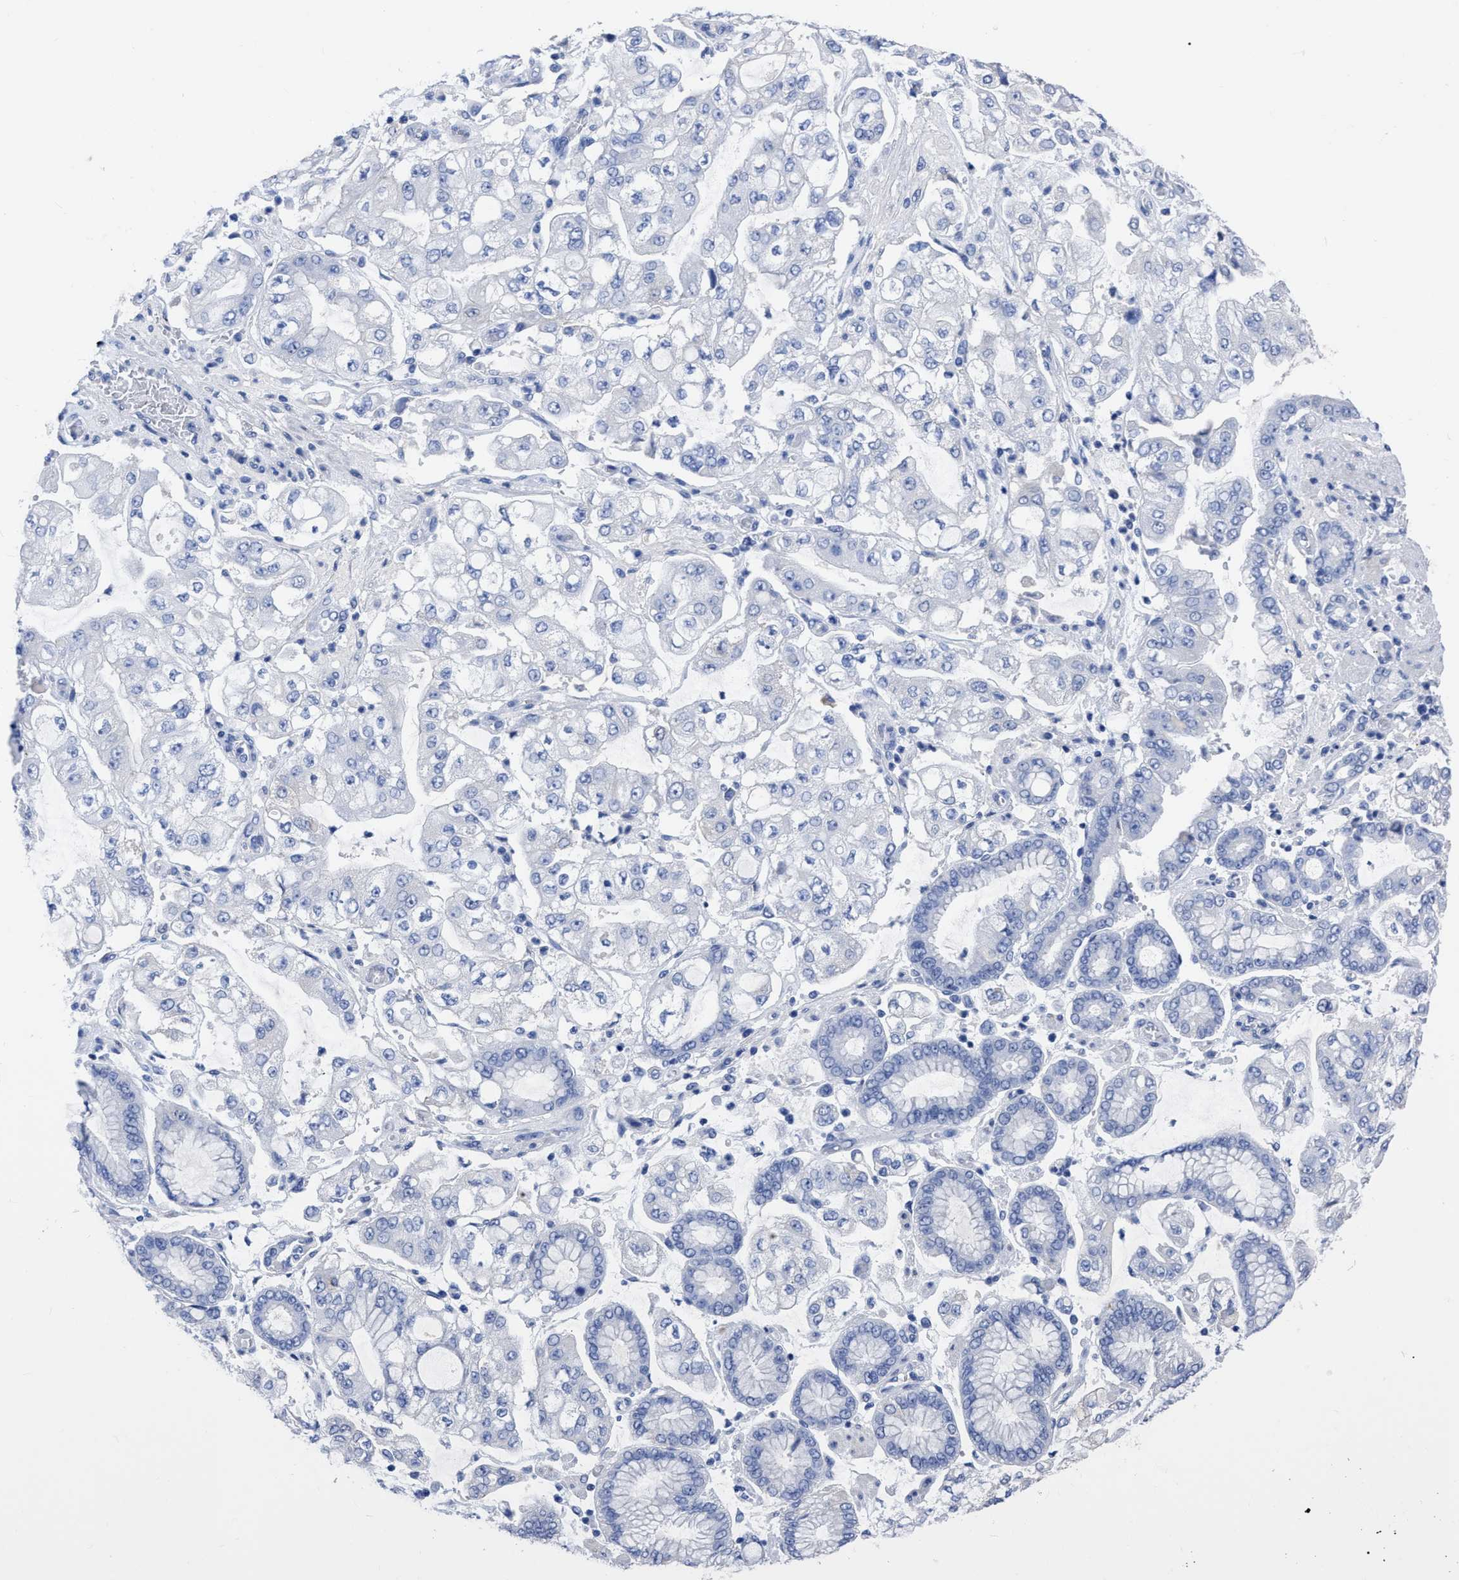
{"staining": {"intensity": "negative", "quantity": "none", "location": "none"}, "tissue": "stomach cancer", "cell_type": "Tumor cells", "image_type": "cancer", "snomed": [{"axis": "morphology", "description": "Adenocarcinoma, NOS"}, {"axis": "topography", "description": "Stomach"}], "caption": "High magnification brightfield microscopy of stomach cancer (adenocarcinoma) stained with DAB (brown) and counterstained with hematoxylin (blue): tumor cells show no significant expression.", "gene": "ANXA13", "patient": {"sex": "male", "age": 76}}